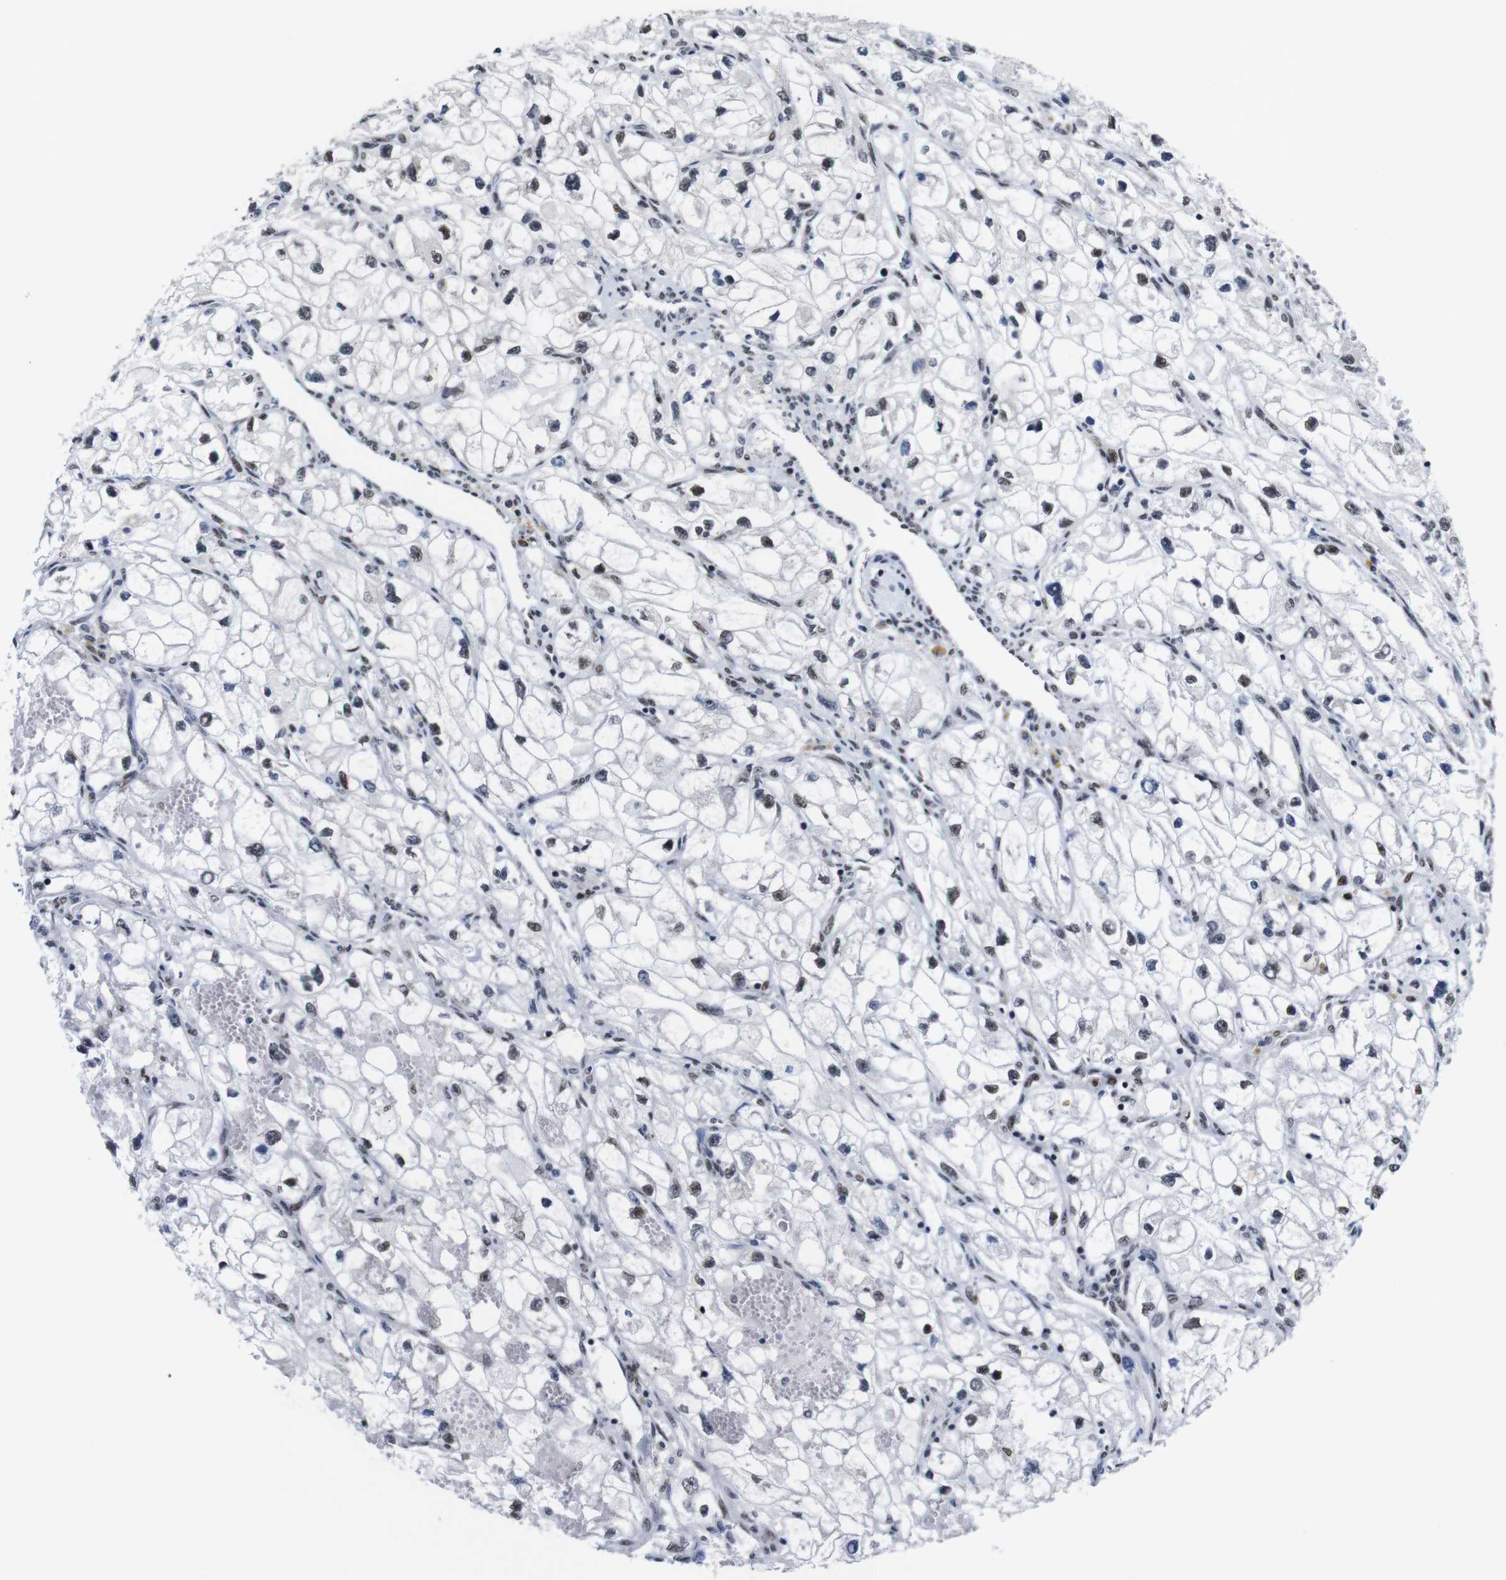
{"staining": {"intensity": "negative", "quantity": "none", "location": "none"}, "tissue": "renal cancer", "cell_type": "Tumor cells", "image_type": "cancer", "snomed": [{"axis": "morphology", "description": "Adenocarcinoma, NOS"}, {"axis": "topography", "description": "Kidney"}], "caption": "Tumor cells are negative for protein expression in human adenocarcinoma (renal). (Stains: DAB (3,3'-diaminobenzidine) immunohistochemistry with hematoxylin counter stain, Microscopy: brightfield microscopy at high magnification).", "gene": "GATA6", "patient": {"sex": "female", "age": 70}}